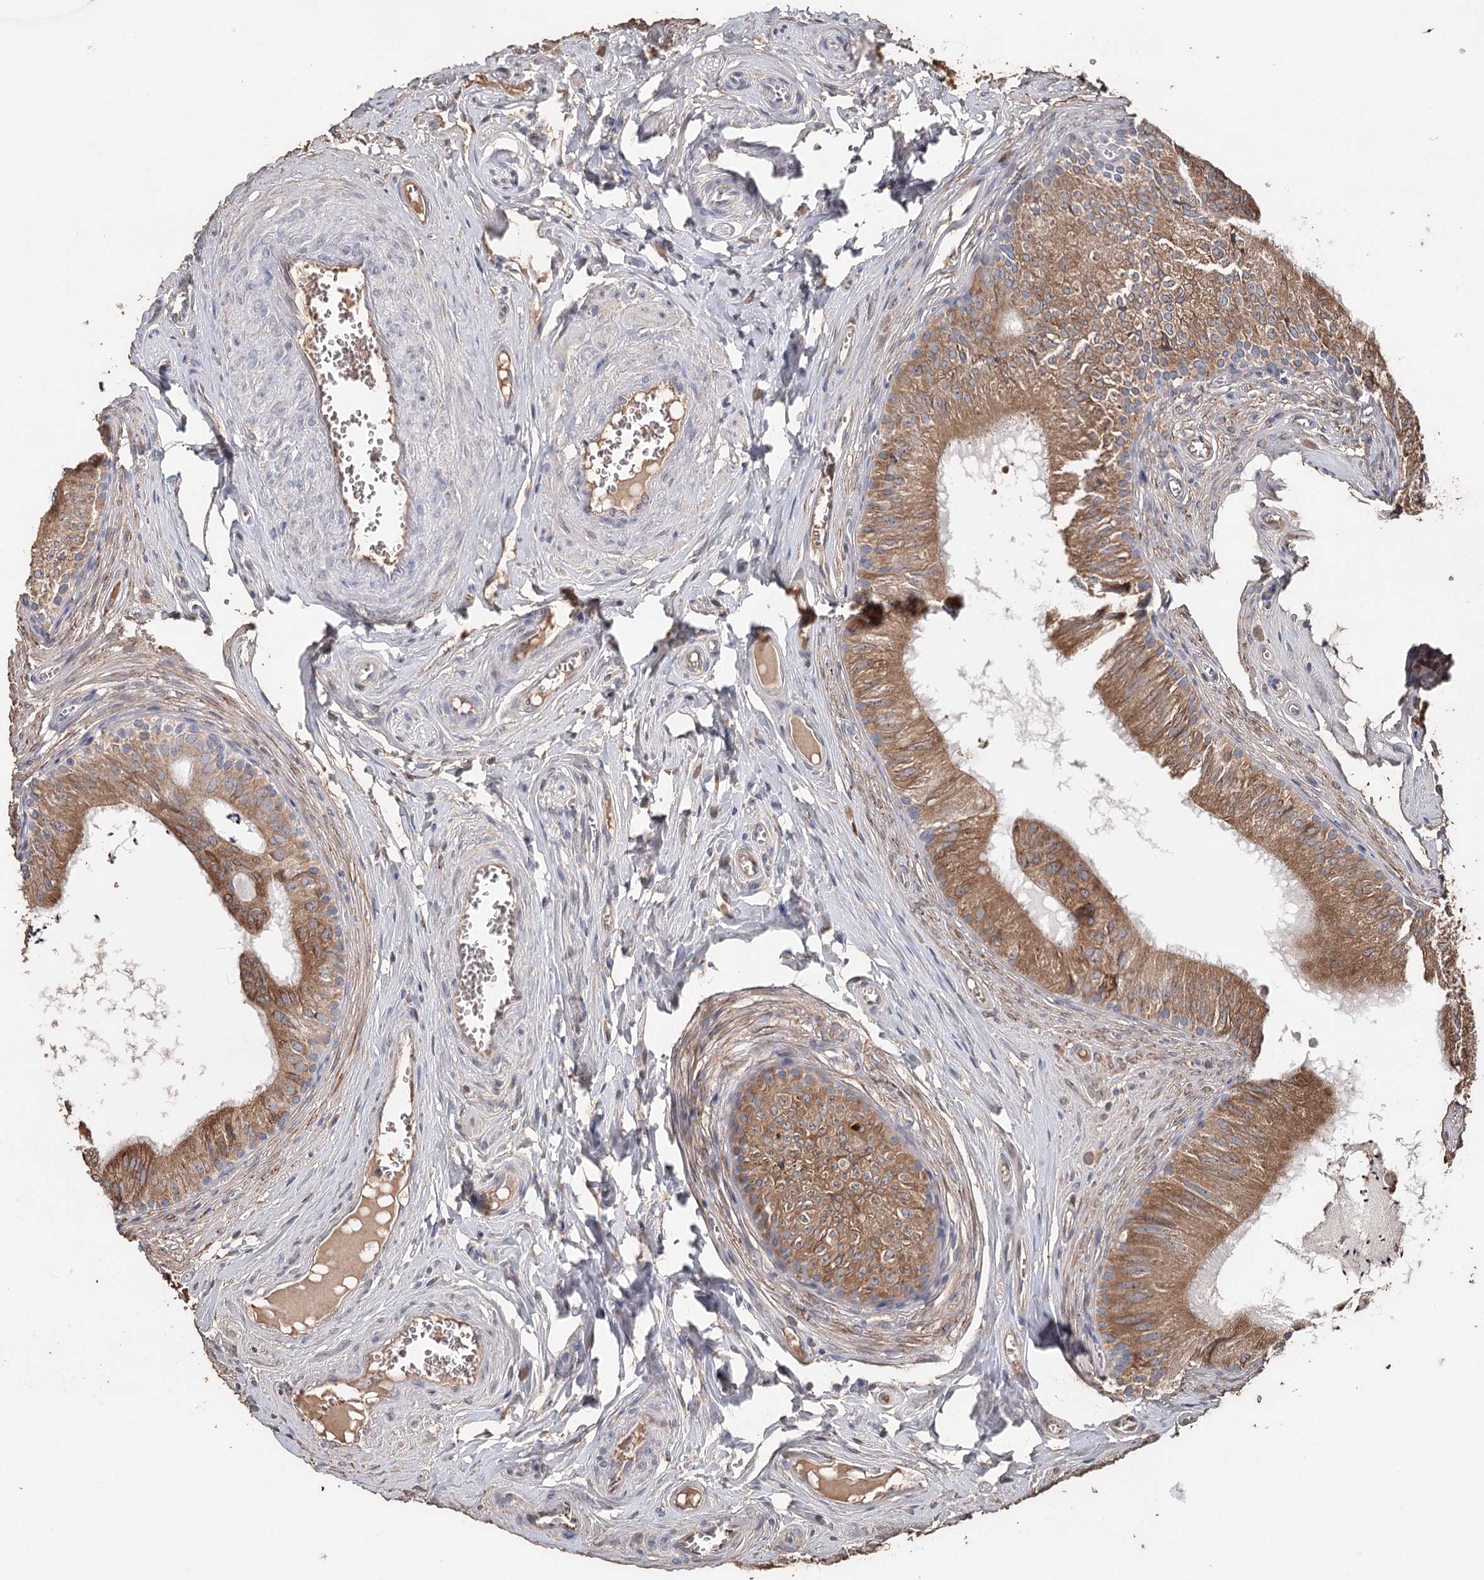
{"staining": {"intensity": "strong", "quantity": ">75%", "location": "cytoplasmic/membranous"}, "tissue": "epididymis", "cell_type": "Glandular cells", "image_type": "normal", "snomed": [{"axis": "morphology", "description": "Normal tissue, NOS"}, {"axis": "topography", "description": "Epididymis"}], "caption": "About >75% of glandular cells in normal human epididymis display strong cytoplasmic/membranous protein positivity as visualized by brown immunohistochemical staining.", "gene": "SYVN1", "patient": {"sex": "male", "age": 46}}